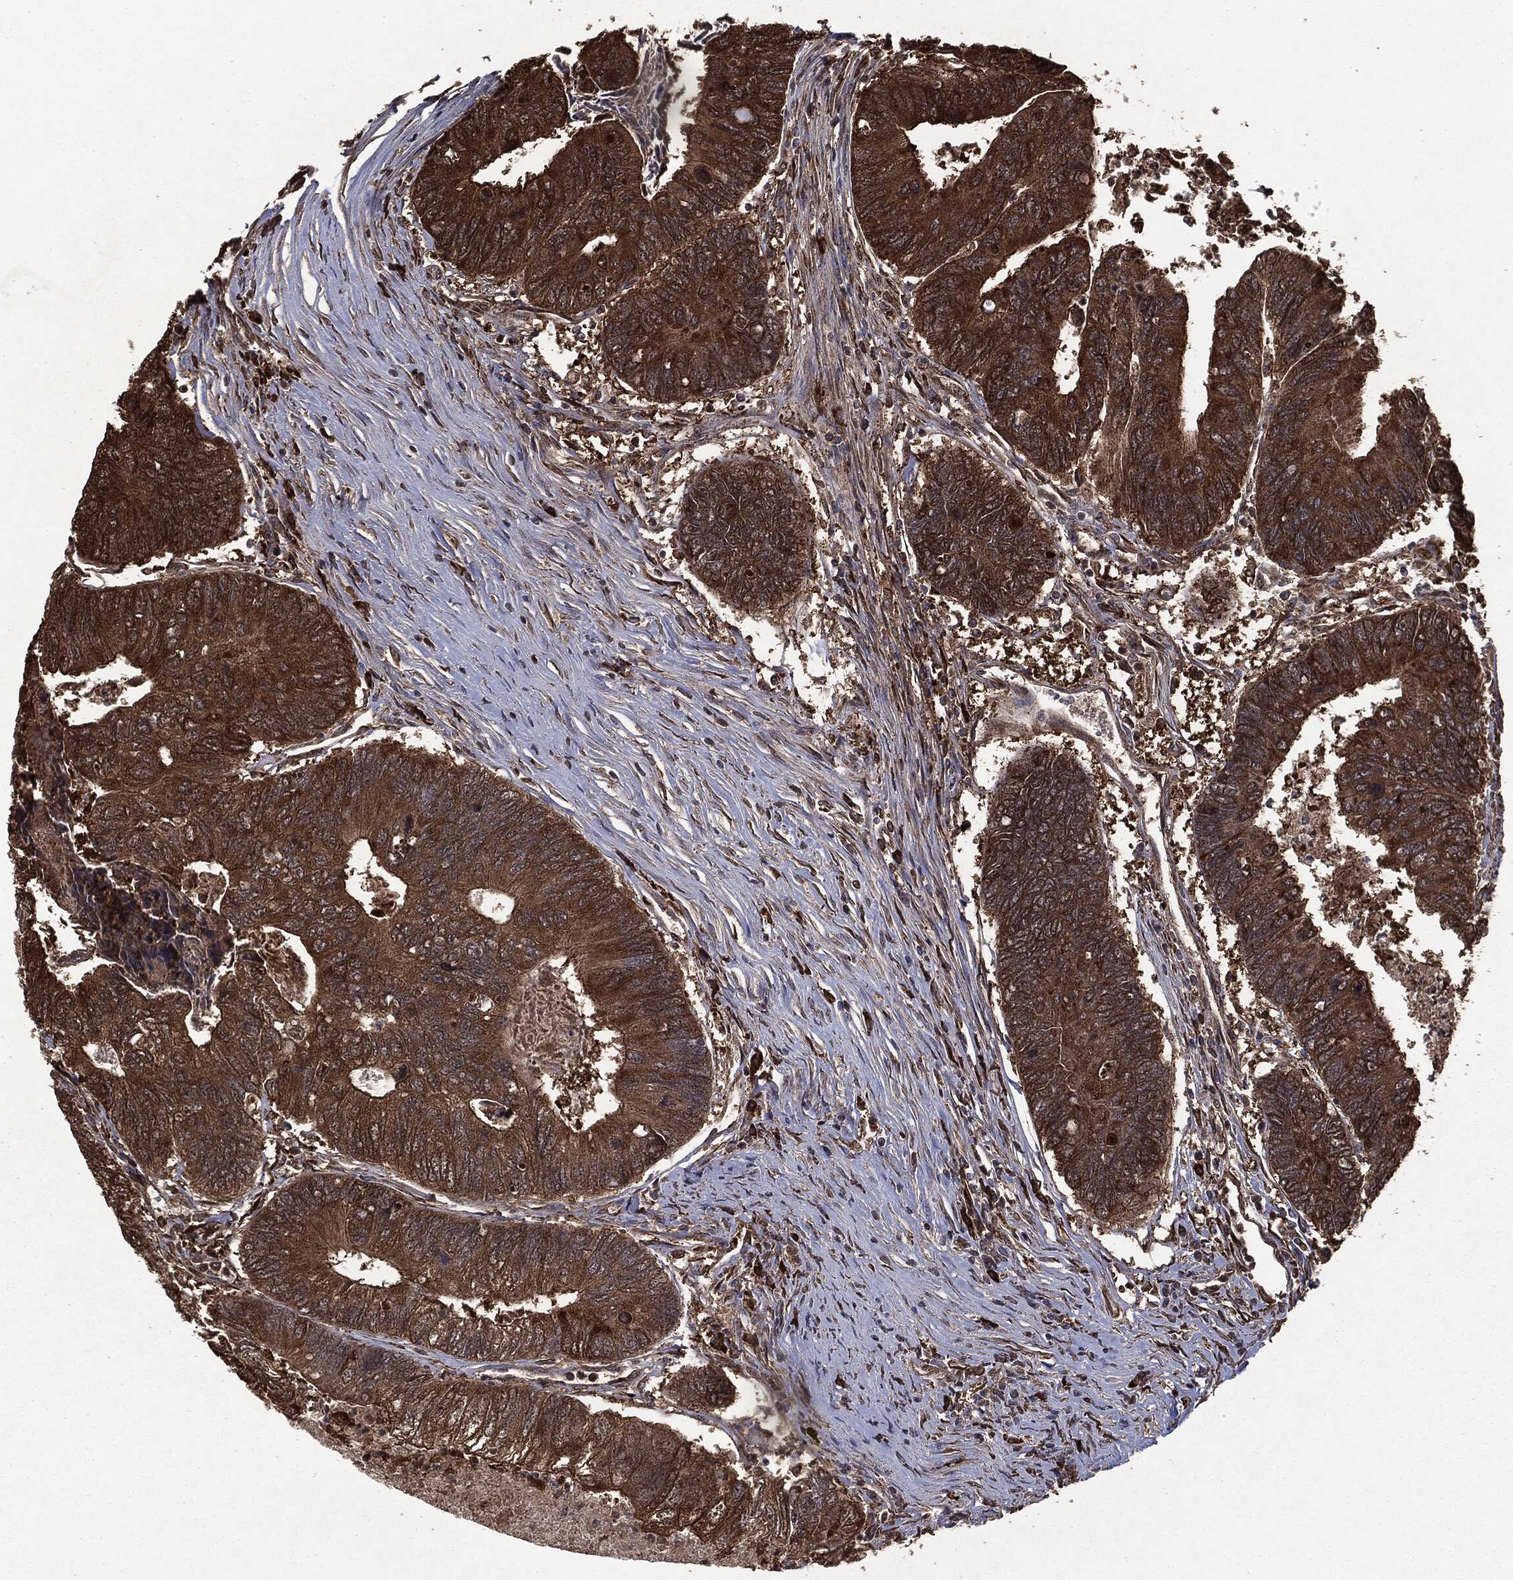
{"staining": {"intensity": "strong", "quantity": ">75%", "location": "cytoplasmic/membranous"}, "tissue": "colorectal cancer", "cell_type": "Tumor cells", "image_type": "cancer", "snomed": [{"axis": "morphology", "description": "Adenocarcinoma, NOS"}, {"axis": "topography", "description": "Colon"}], "caption": "A photomicrograph showing strong cytoplasmic/membranous positivity in about >75% of tumor cells in adenocarcinoma (colorectal), as visualized by brown immunohistochemical staining.", "gene": "NME1", "patient": {"sex": "female", "age": 67}}